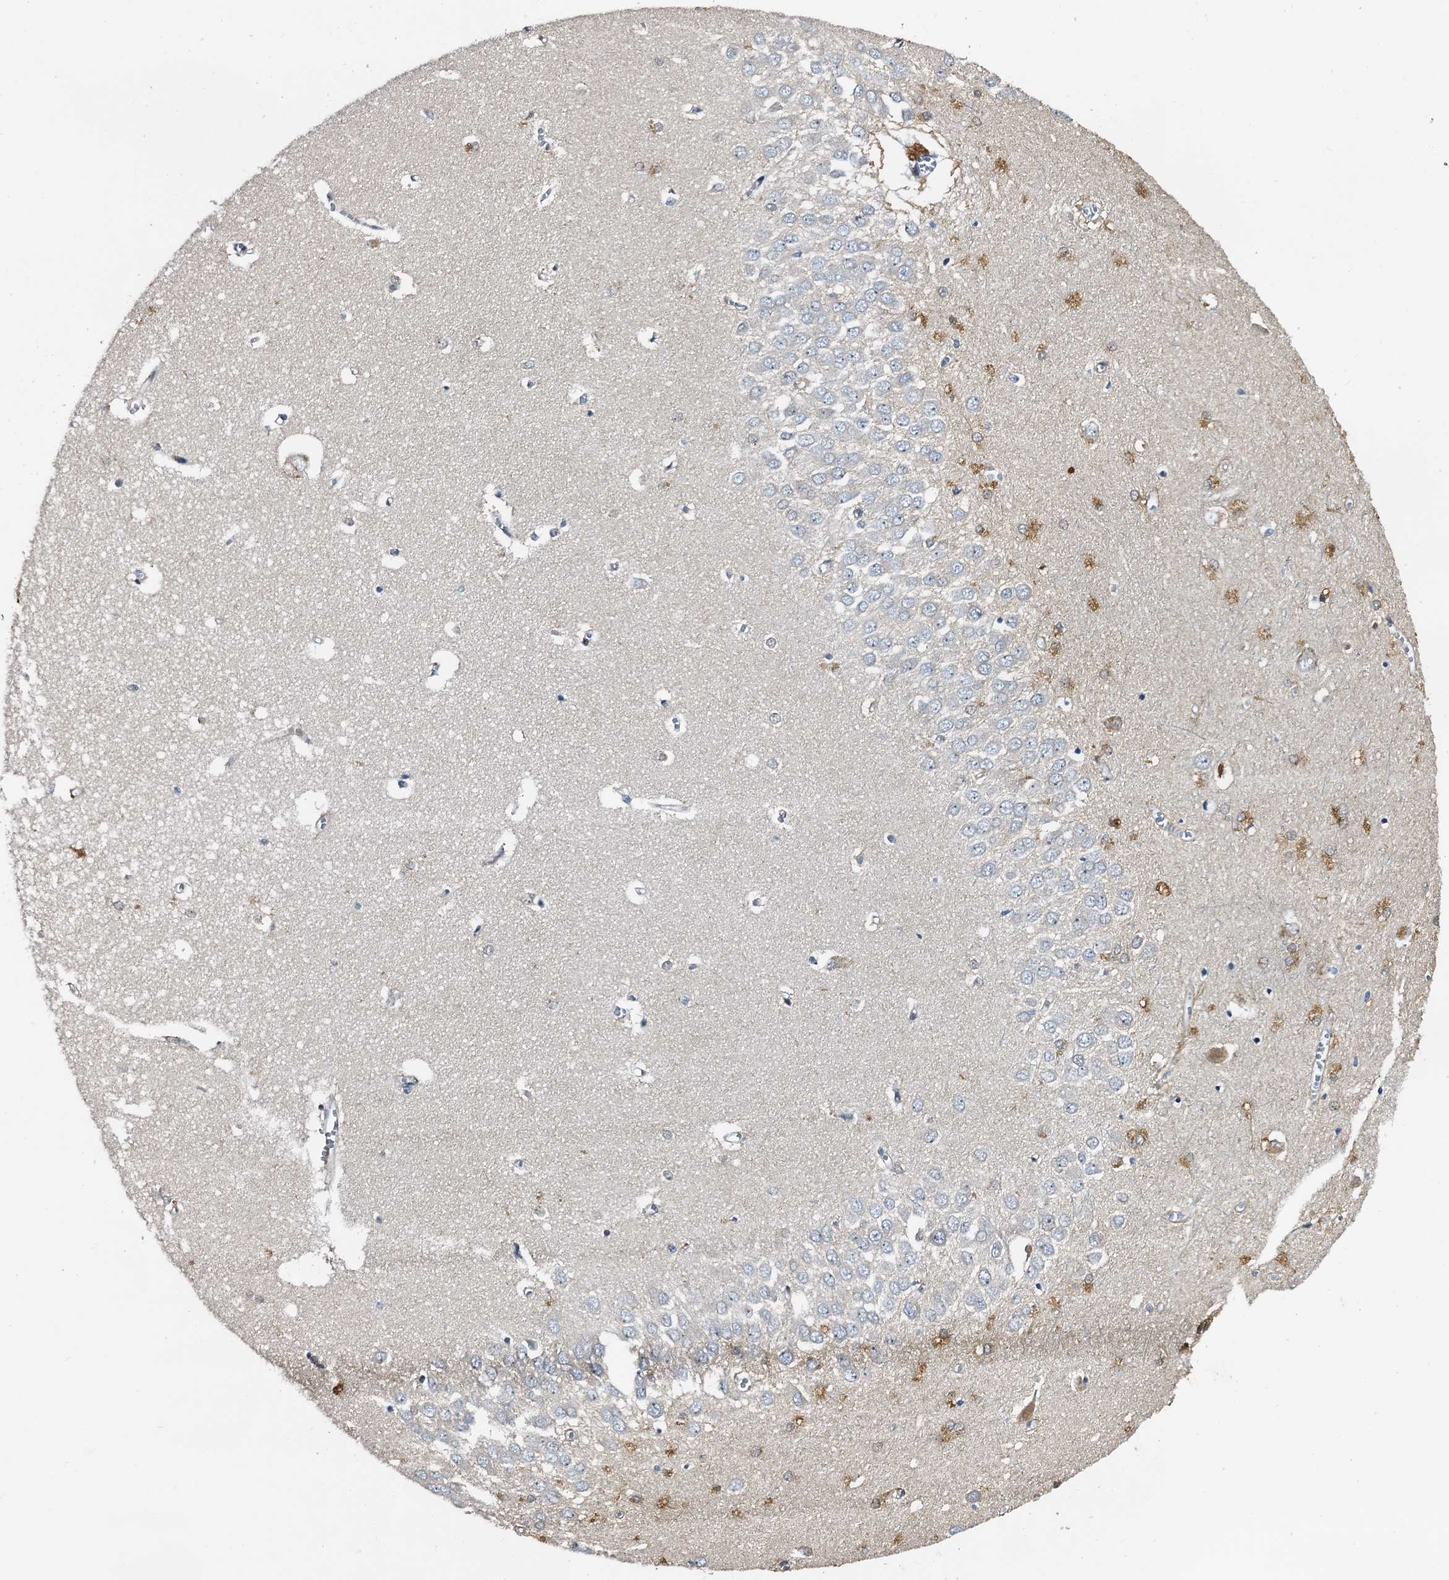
{"staining": {"intensity": "strong", "quantity": "<25%", "location": "cytoplasmic/membranous,nuclear"}, "tissue": "hippocampus", "cell_type": "Glial cells", "image_type": "normal", "snomed": [{"axis": "morphology", "description": "Normal tissue, NOS"}, {"axis": "topography", "description": "Hippocampus"}], "caption": "This photomicrograph shows benign hippocampus stained with immunohistochemistry to label a protein in brown. The cytoplasmic/membranous,nuclear of glial cells show strong positivity for the protein. Nuclei are counter-stained blue.", "gene": "FAM222A", "patient": {"sex": "male", "age": 70}}